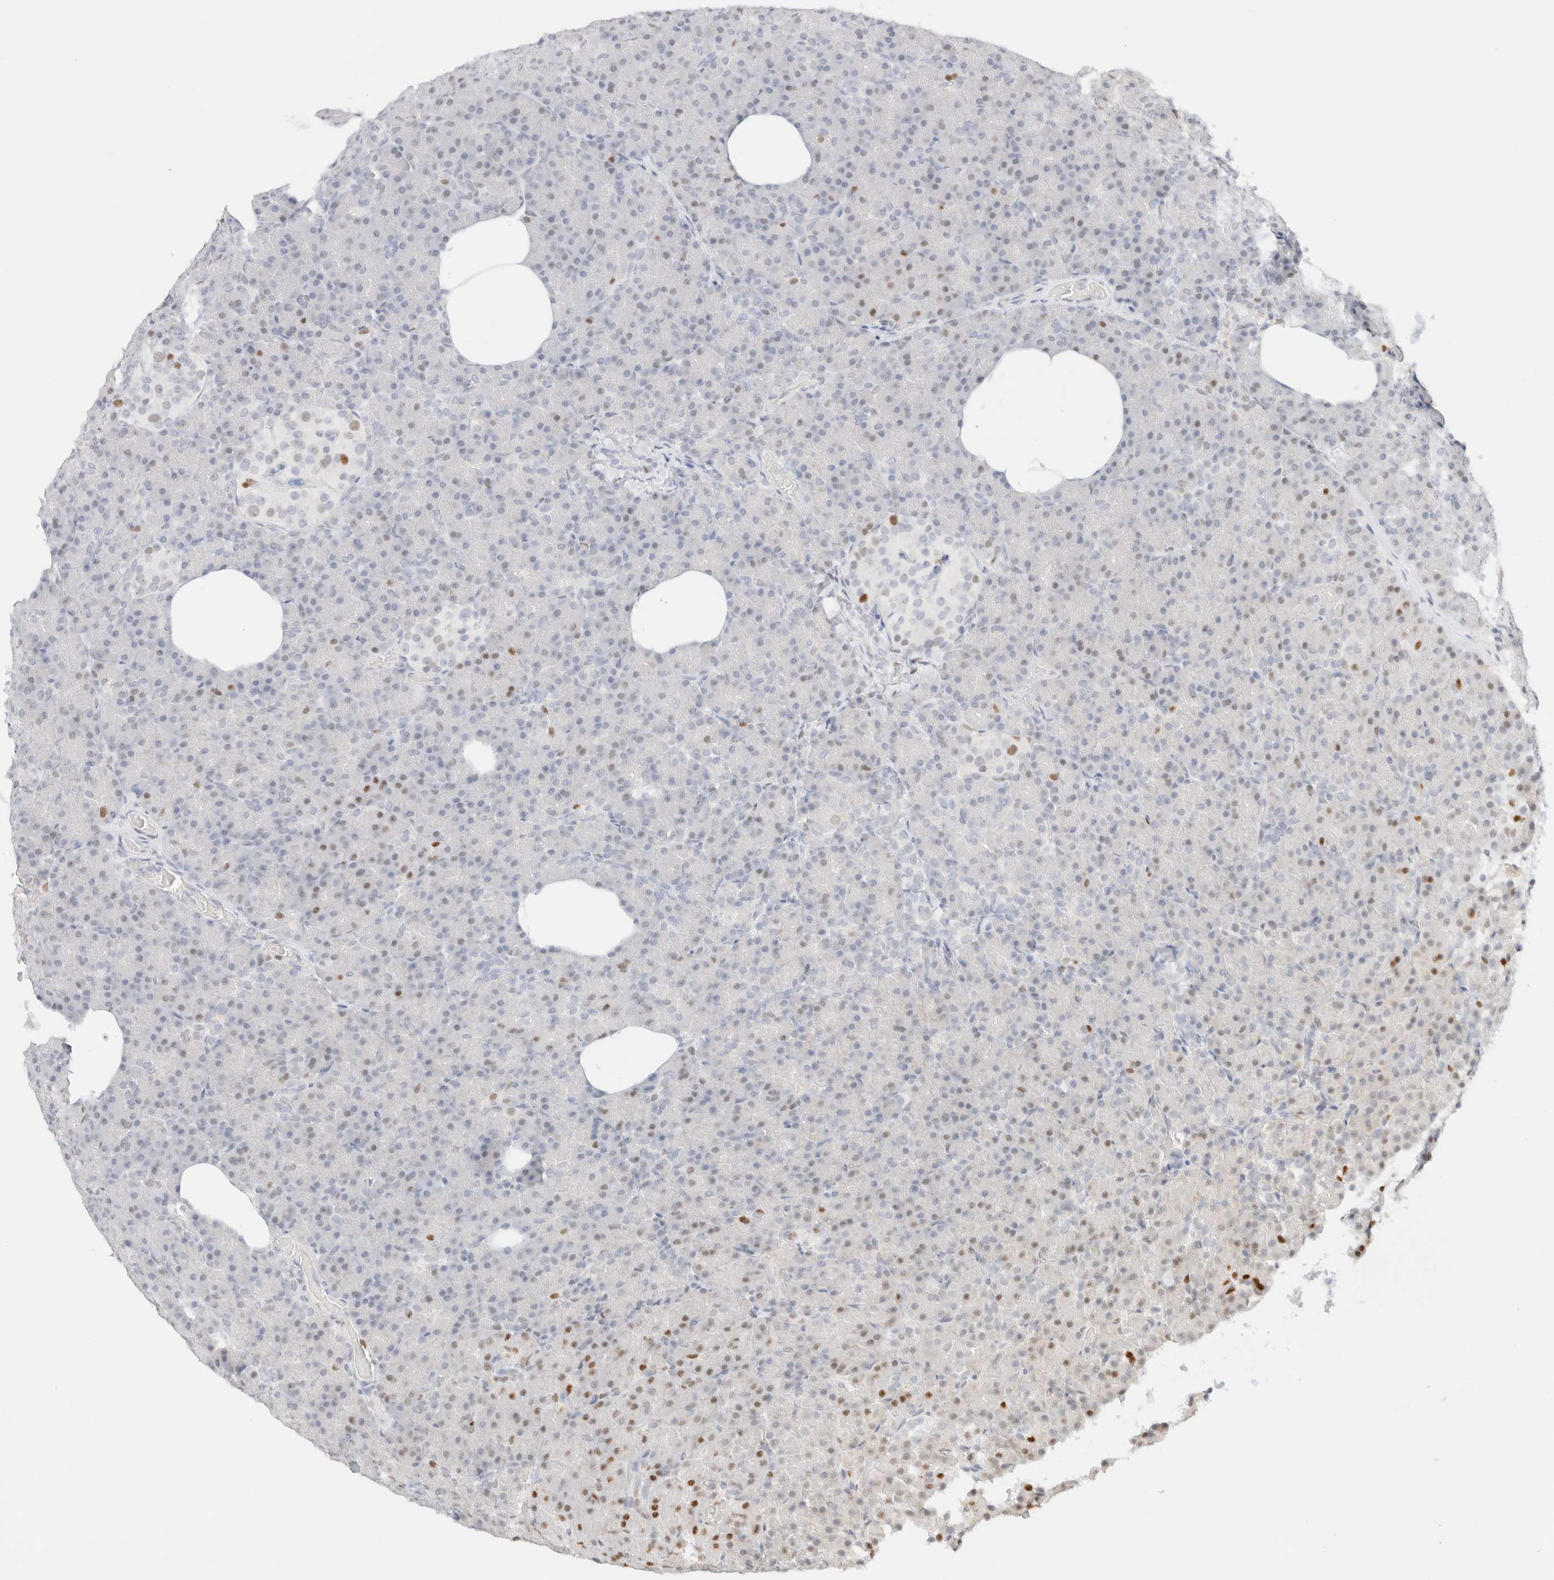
{"staining": {"intensity": "moderate", "quantity": "<25%", "location": "nuclear"}, "tissue": "pancreas", "cell_type": "Exocrine glandular cells", "image_type": "normal", "snomed": [{"axis": "morphology", "description": "Normal tissue, NOS"}, {"axis": "topography", "description": "Pancreas"}], "caption": "Pancreas stained with a brown dye reveals moderate nuclear positive staining in about <25% of exocrine glandular cells.", "gene": "DDB2", "patient": {"sex": "female", "age": 43}}